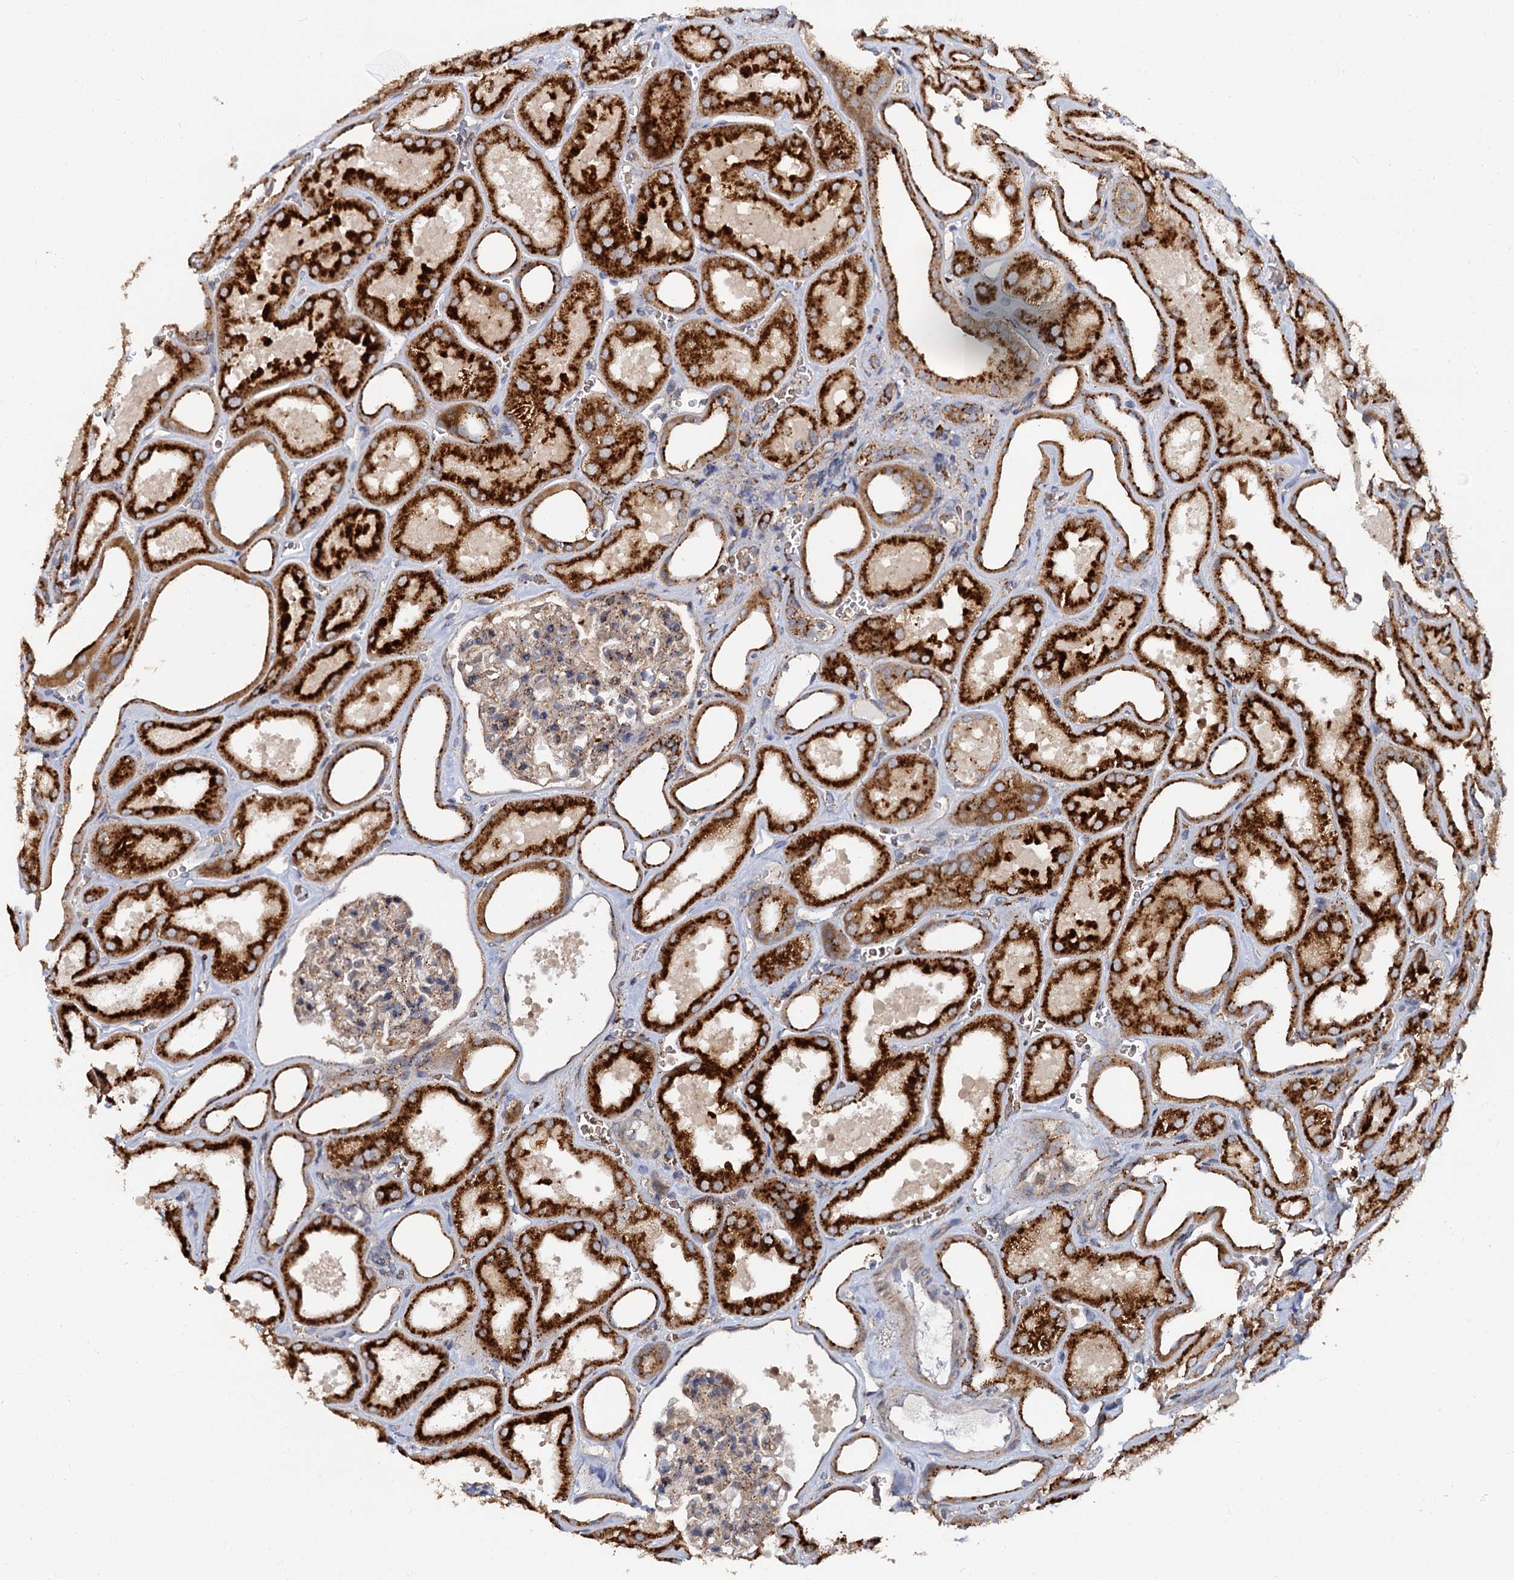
{"staining": {"intensity": "weak", "quantity": "<25%", "location": "cytoplasmic/membranous"}, "tissue": "kidney", "cell_type": "Cells in glomeruli", "image_type": "normal", "snomed": [{"axis": "morphology", "description": "Normal tissue, NOS"}, {"axis": "morphology", "description": "Adenocarcinoma, NOS"}, {"axis": "topography", "description": "Kidney"}], "caption": "Photomicrograph shows no protein staining in cells in glomeruli of benign kidney.", "gene": "GBA1", "patient": {"sex": "female", "age": 68}}